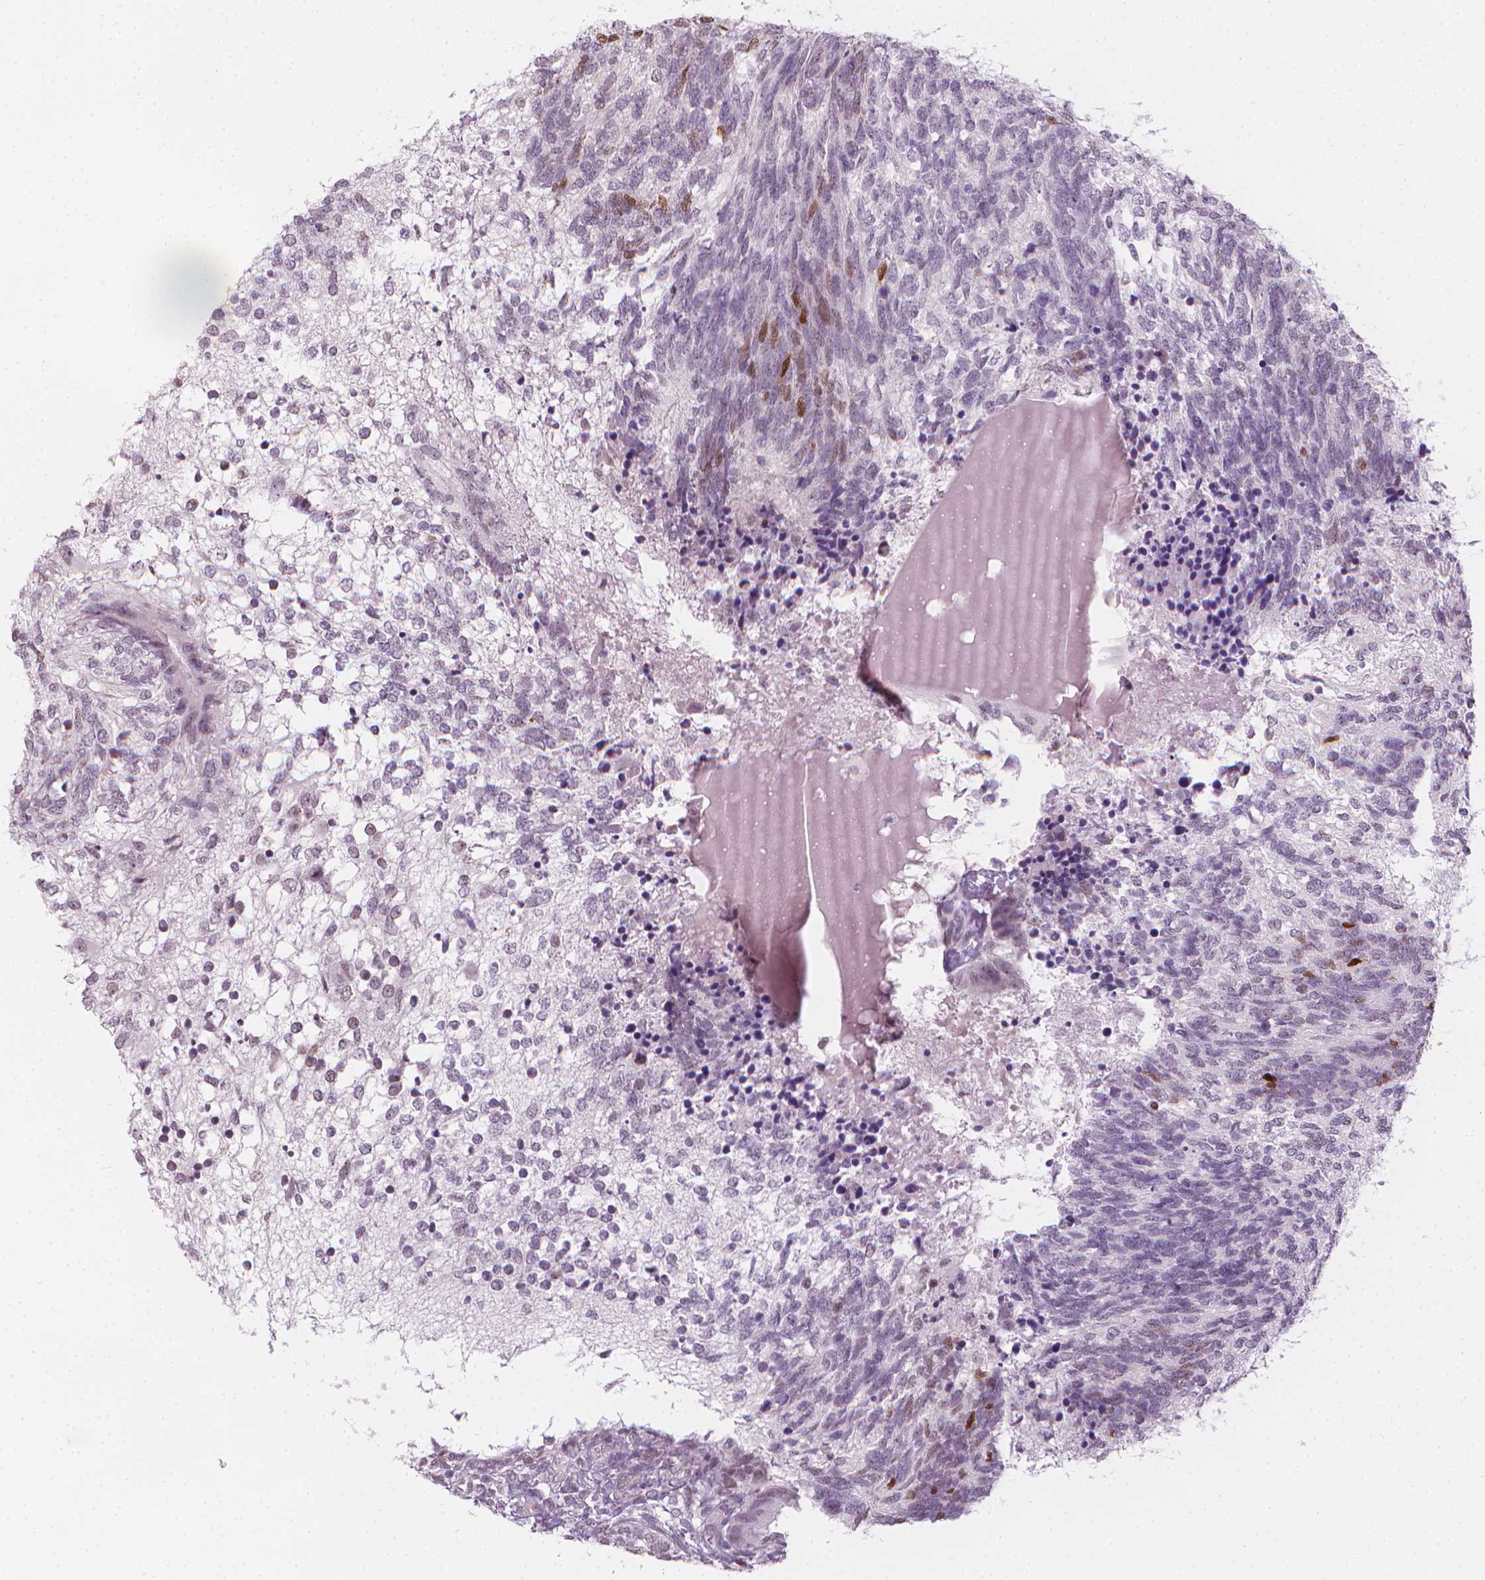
{"staining": {"intensity": "moderate", "quantity": "<25%", "location": "nuclear"}, "tissue": "testis cancer", "cell_type": "Tumor cells", "image_type": "cancer", "snomed": [{"axis": "morphology", "description": "Seminoma, NOS"}, {"axis": "morphology", "description": "Carcinoma, Embryonal, NOS"}, {"axis": "topography", "description": "Testis"}], "caption": "The immunohistochemical stain labels moderate nuclear positivity in tumor cells of testis cancer tissue. The staining was performed using DAB (3,3'-diaminobenzidine), with brown indicating positive protein expression. Nuclei are stained blue with hematoxylin.", "gene": "CDKN1C", "patient": {"sex": "male", "age": 41}}